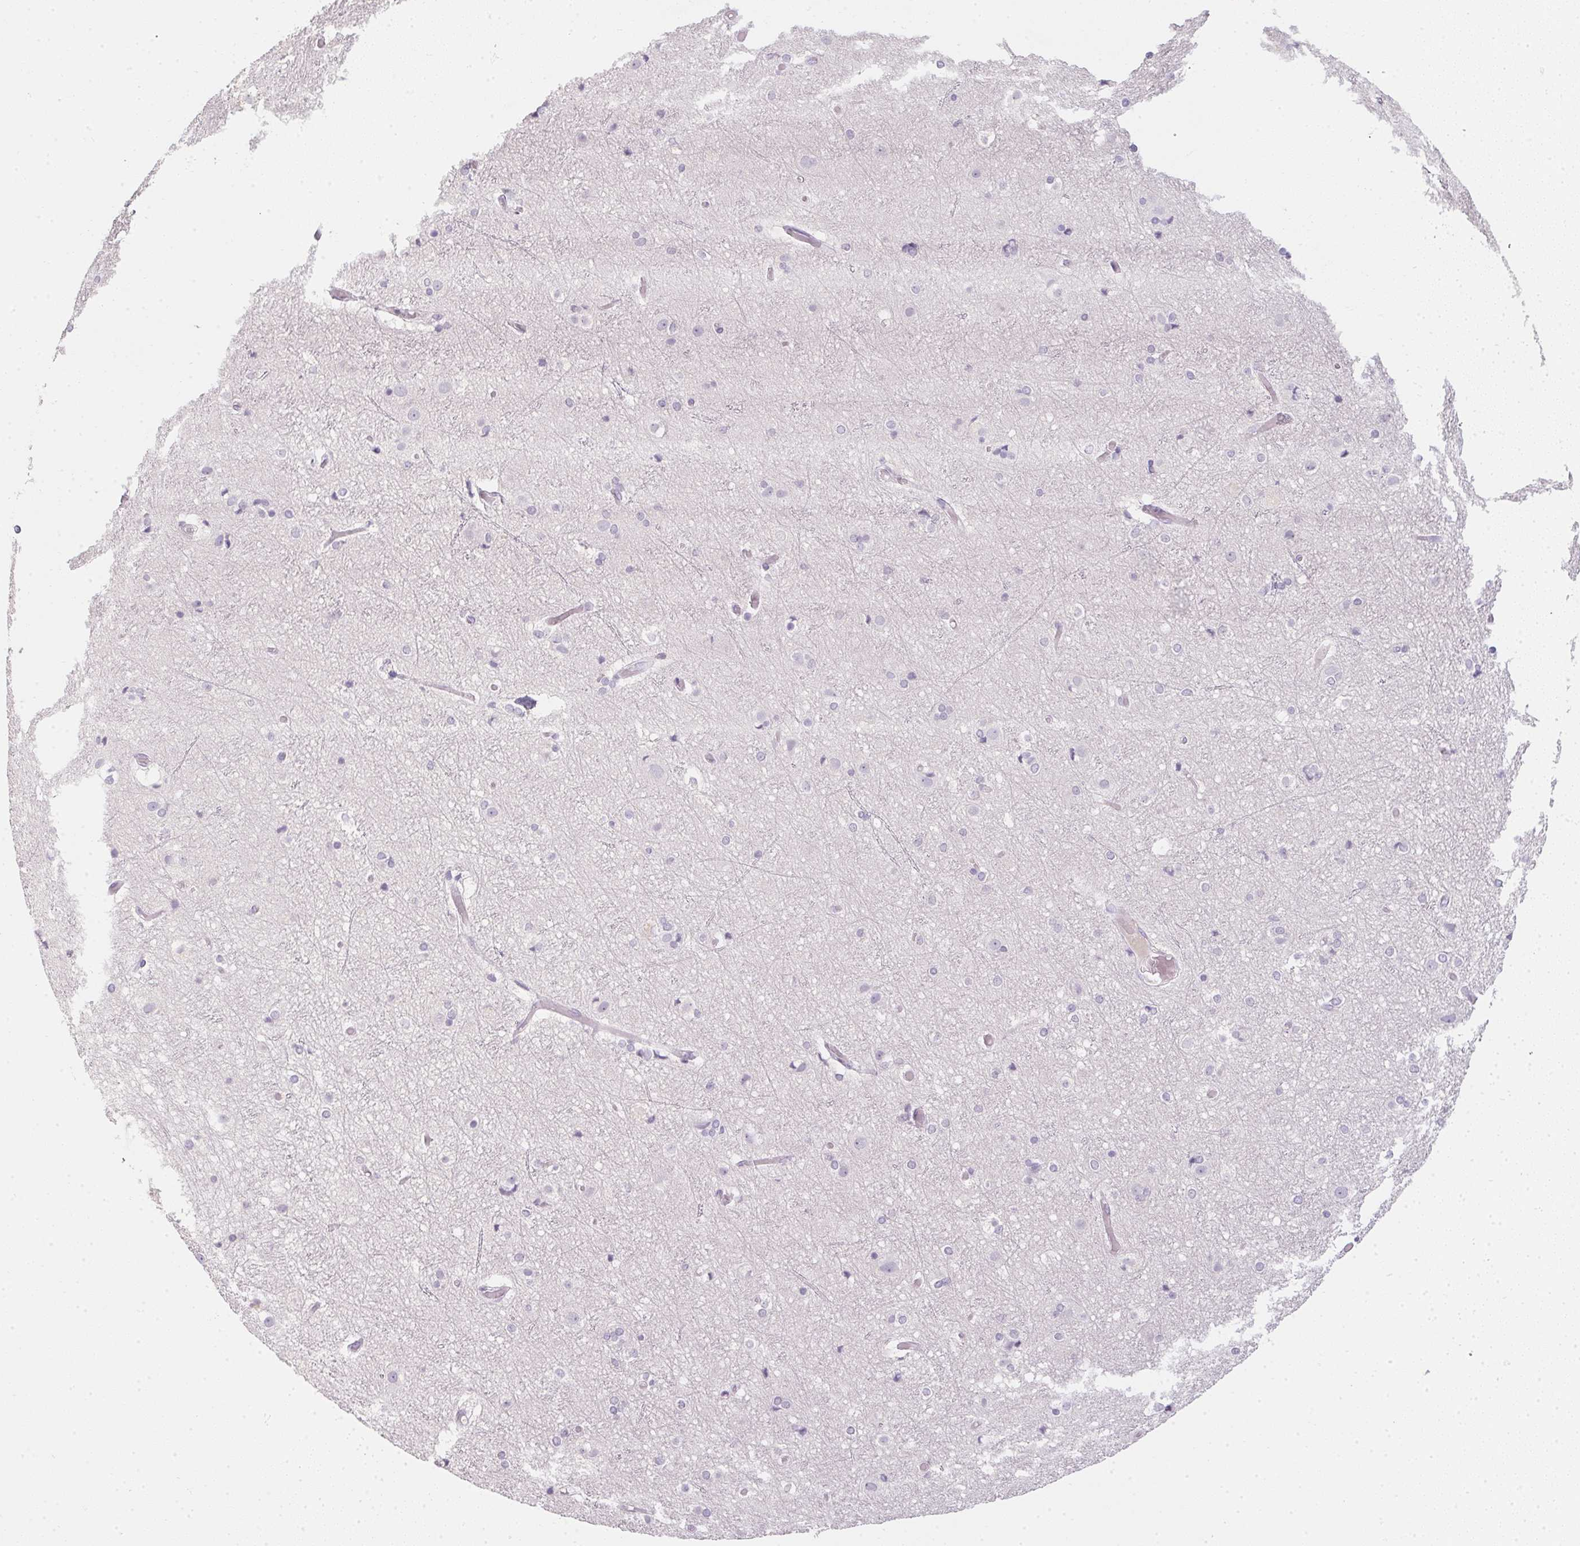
{"staining": {"intensity": "negative", "quantity": "none", "location": "none"}, "tissue": "cerebral cortex", "cell_type": "Endothelial cells", "image_type": "normal", "snomed": [{"axis": "morphology", "description": "Normal tissue, NOS"}, {"axis": "topography", "description": "Cerebral cortex"}], "caption": "Benign cerebral cortex was stained to show a protein in brown. There is no significant staining in endothelial cells.", "gene": "TMEM72", "patient": {"sex": "female", "age": 52}}